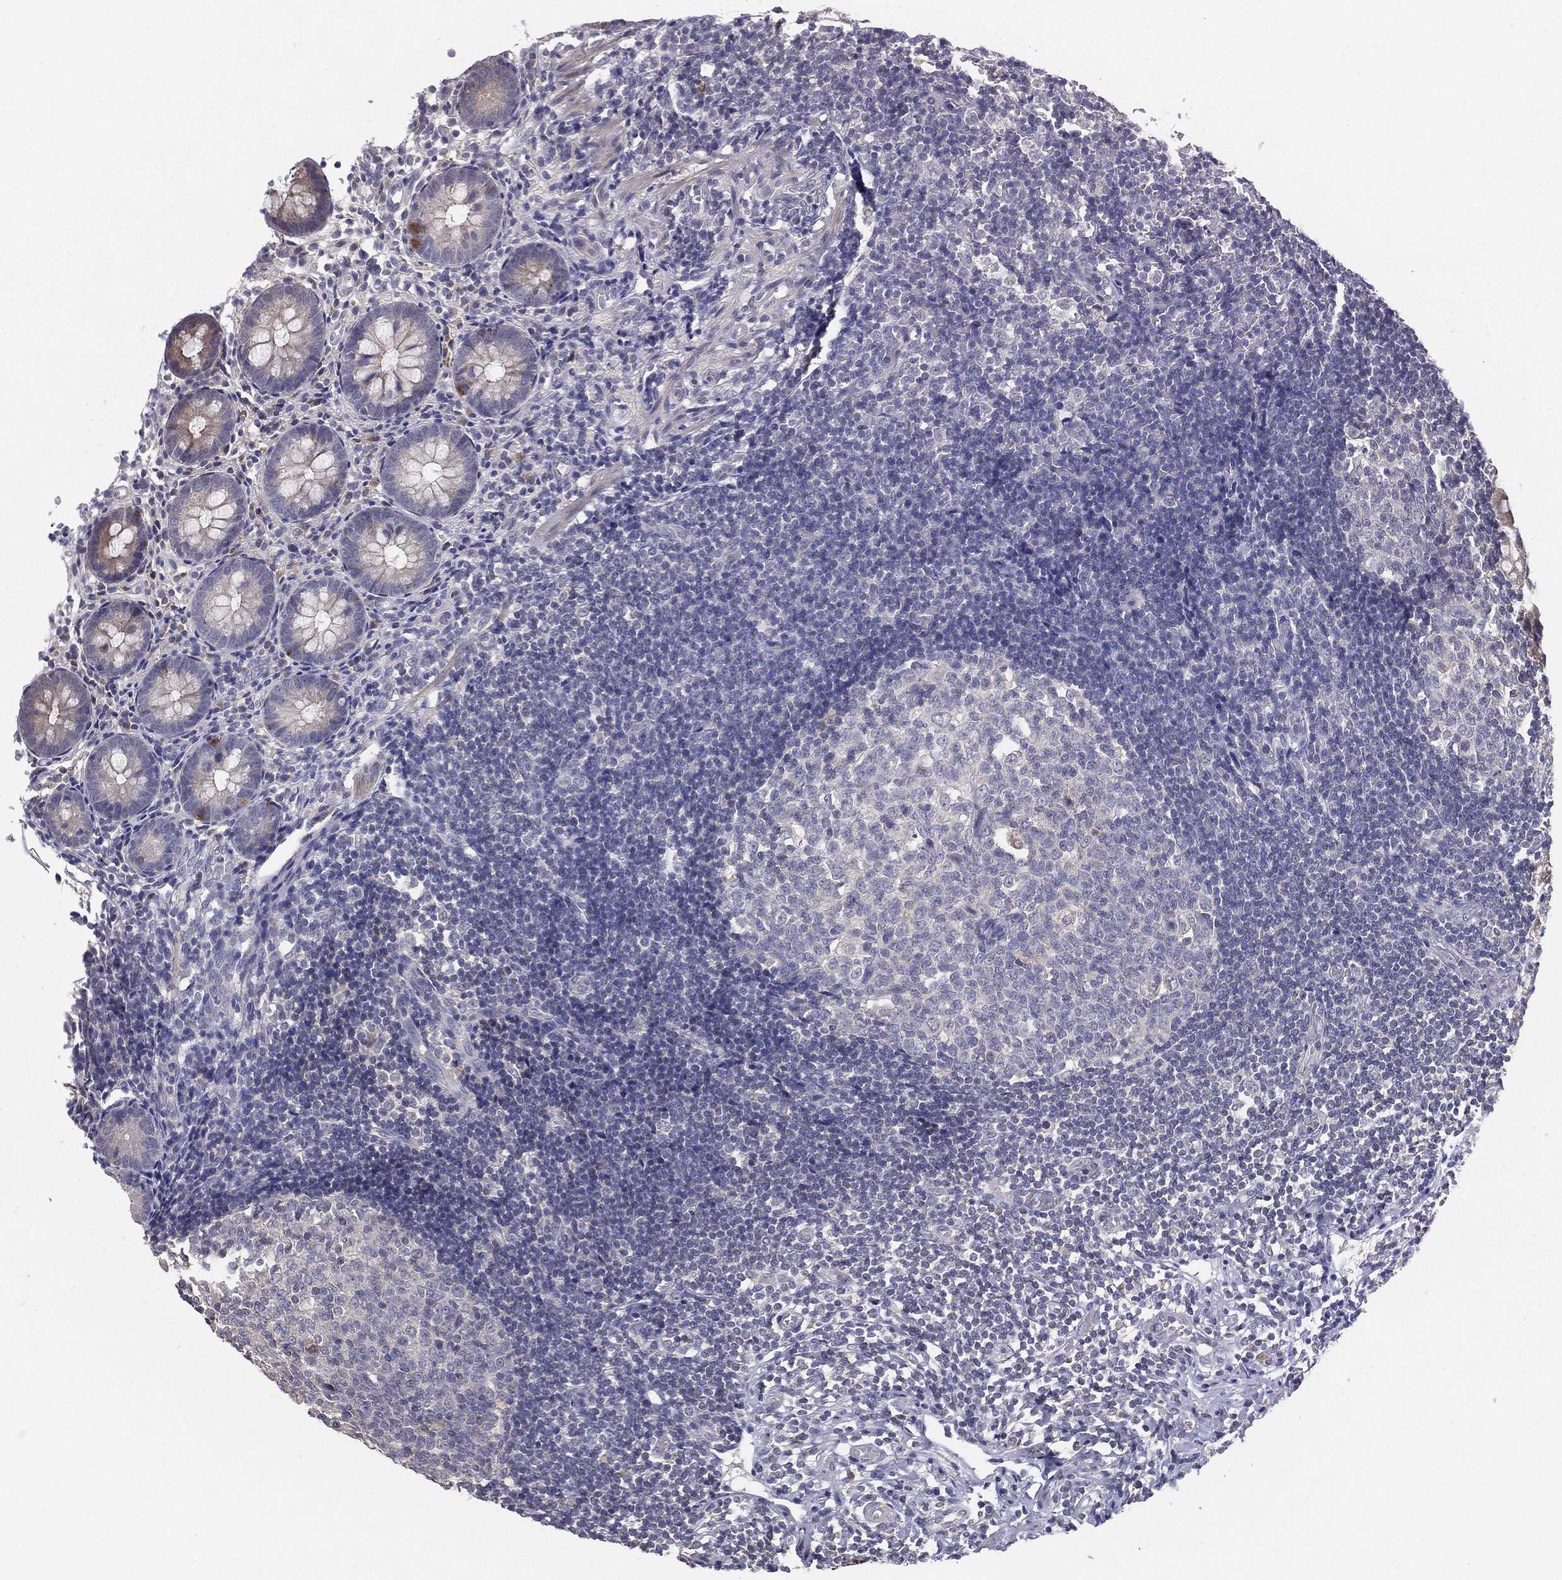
{"staining": {"intensity": "moderate", "quantity": "<25%", "location": "cytoplasmic/membranous"}, "tissue": "appendix", "cell_type": "Glandular cells", "image_type": "normal", "snomed": [{"axis": "morphology", "description": "Normal tissue, NOS"}, {"axis": "topography", "description": "Appendix"}], "caption": "IHC micrograph of benign appendix: human appendix stained using immunohistochemistry (IHC) exhibits low levels of moderate protein expression localized specifically in the cytoplasmic/membranous of glandular cells, appearing as a cytoplasmic/membranous brown color.", "gene": "PCSK1", "patient": {"sex": "female", "age": 40}}